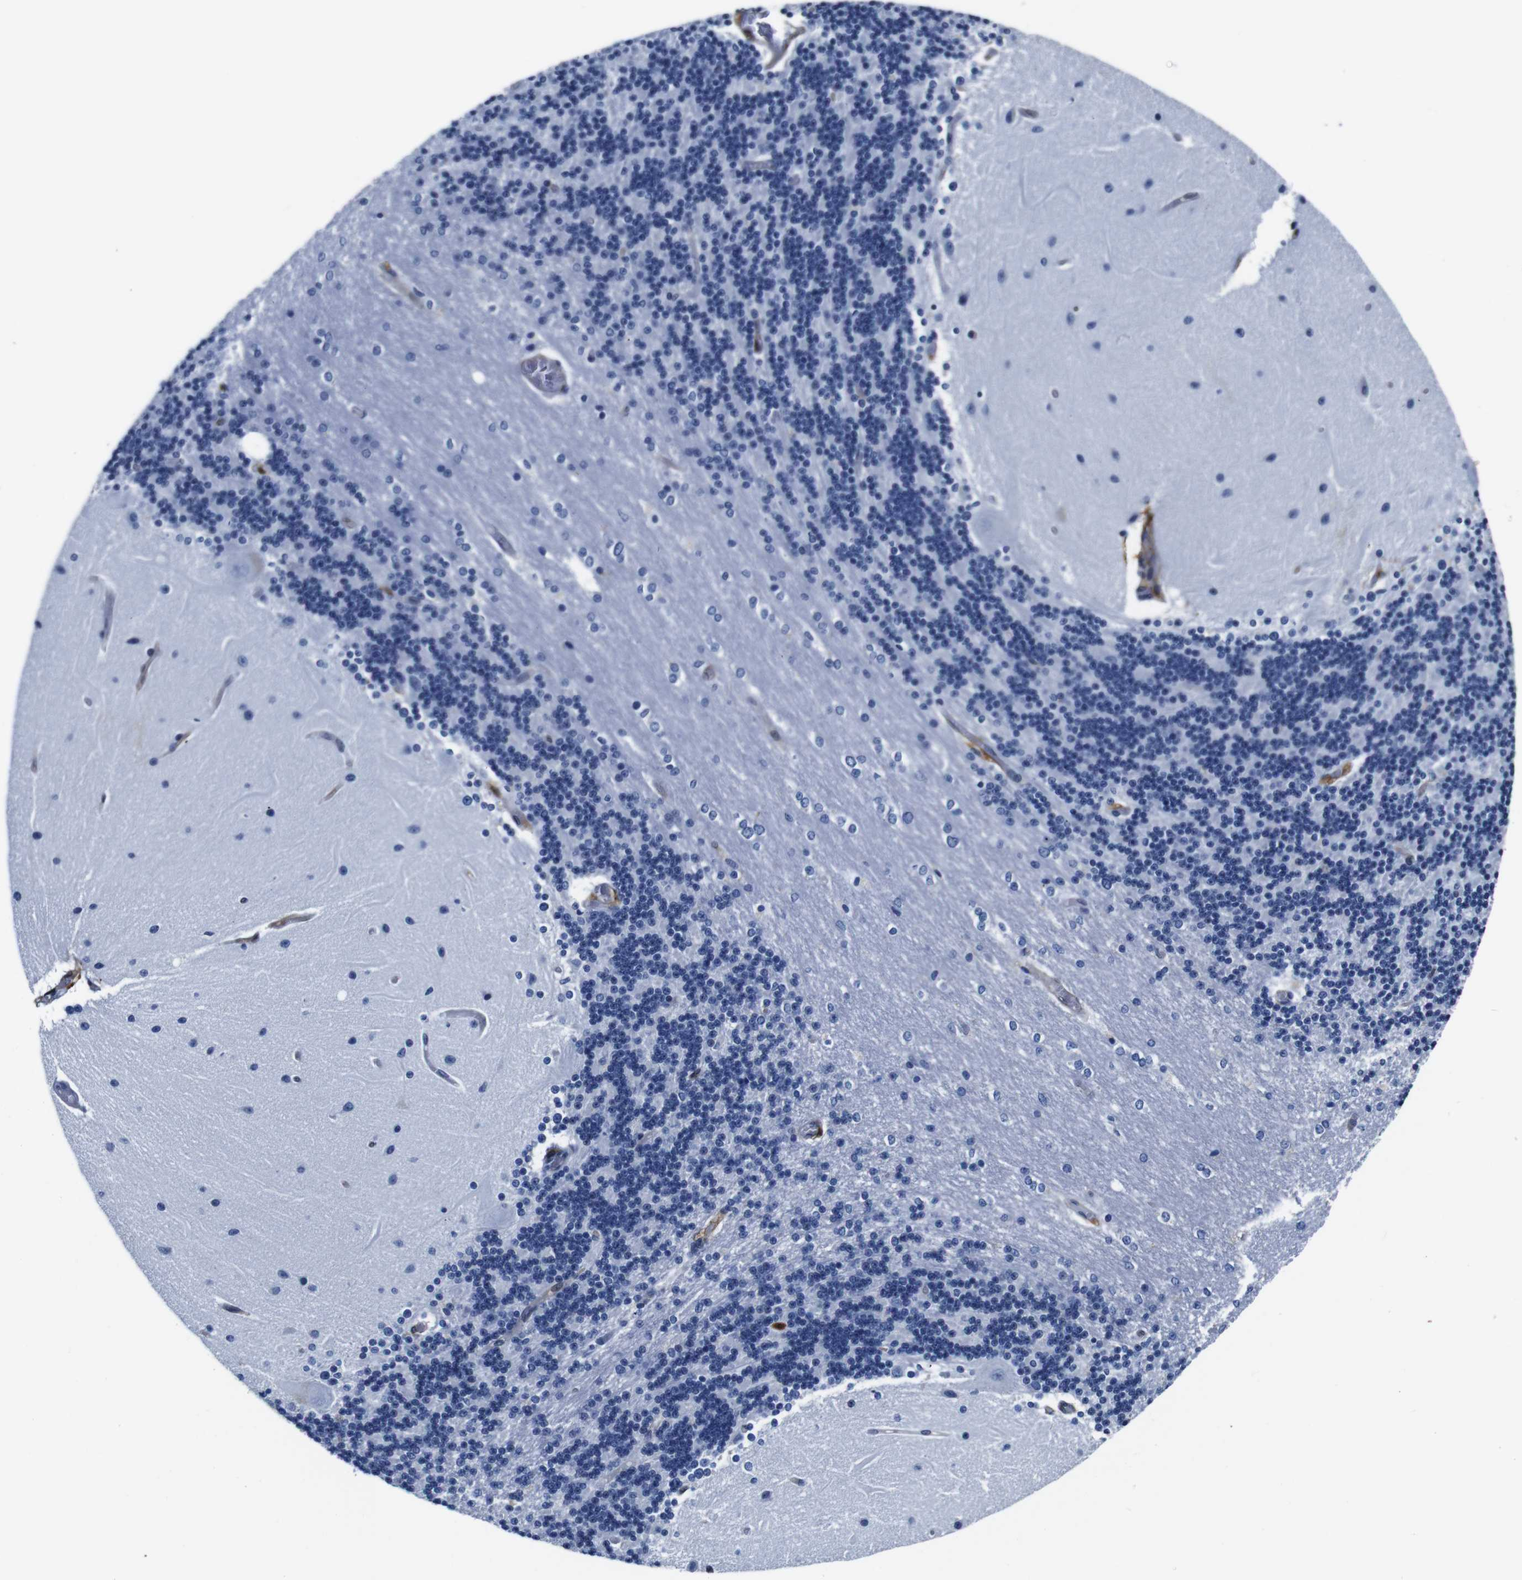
{"staining": {"intensity": "negative", "quantity": "none", "location": "none"}, "tissue": "cerebellum", "cell_type": "Cells in granular layer", "image_type": "normal", "snomed": [{"axis": "morphology", "description": "Normal tissue, NOS"}, {"axis": "topography", "description": "Cerebellum"}], "caption": "Benign cerebellum was stained to show a protein in brown. There is no significant expression in cells in granular layer. (Immunohistochemistry (ihc), brightfield microscopy, high magnification).", "gene": "ANXA1", "patient": {"sex": "female", "age": 54}}